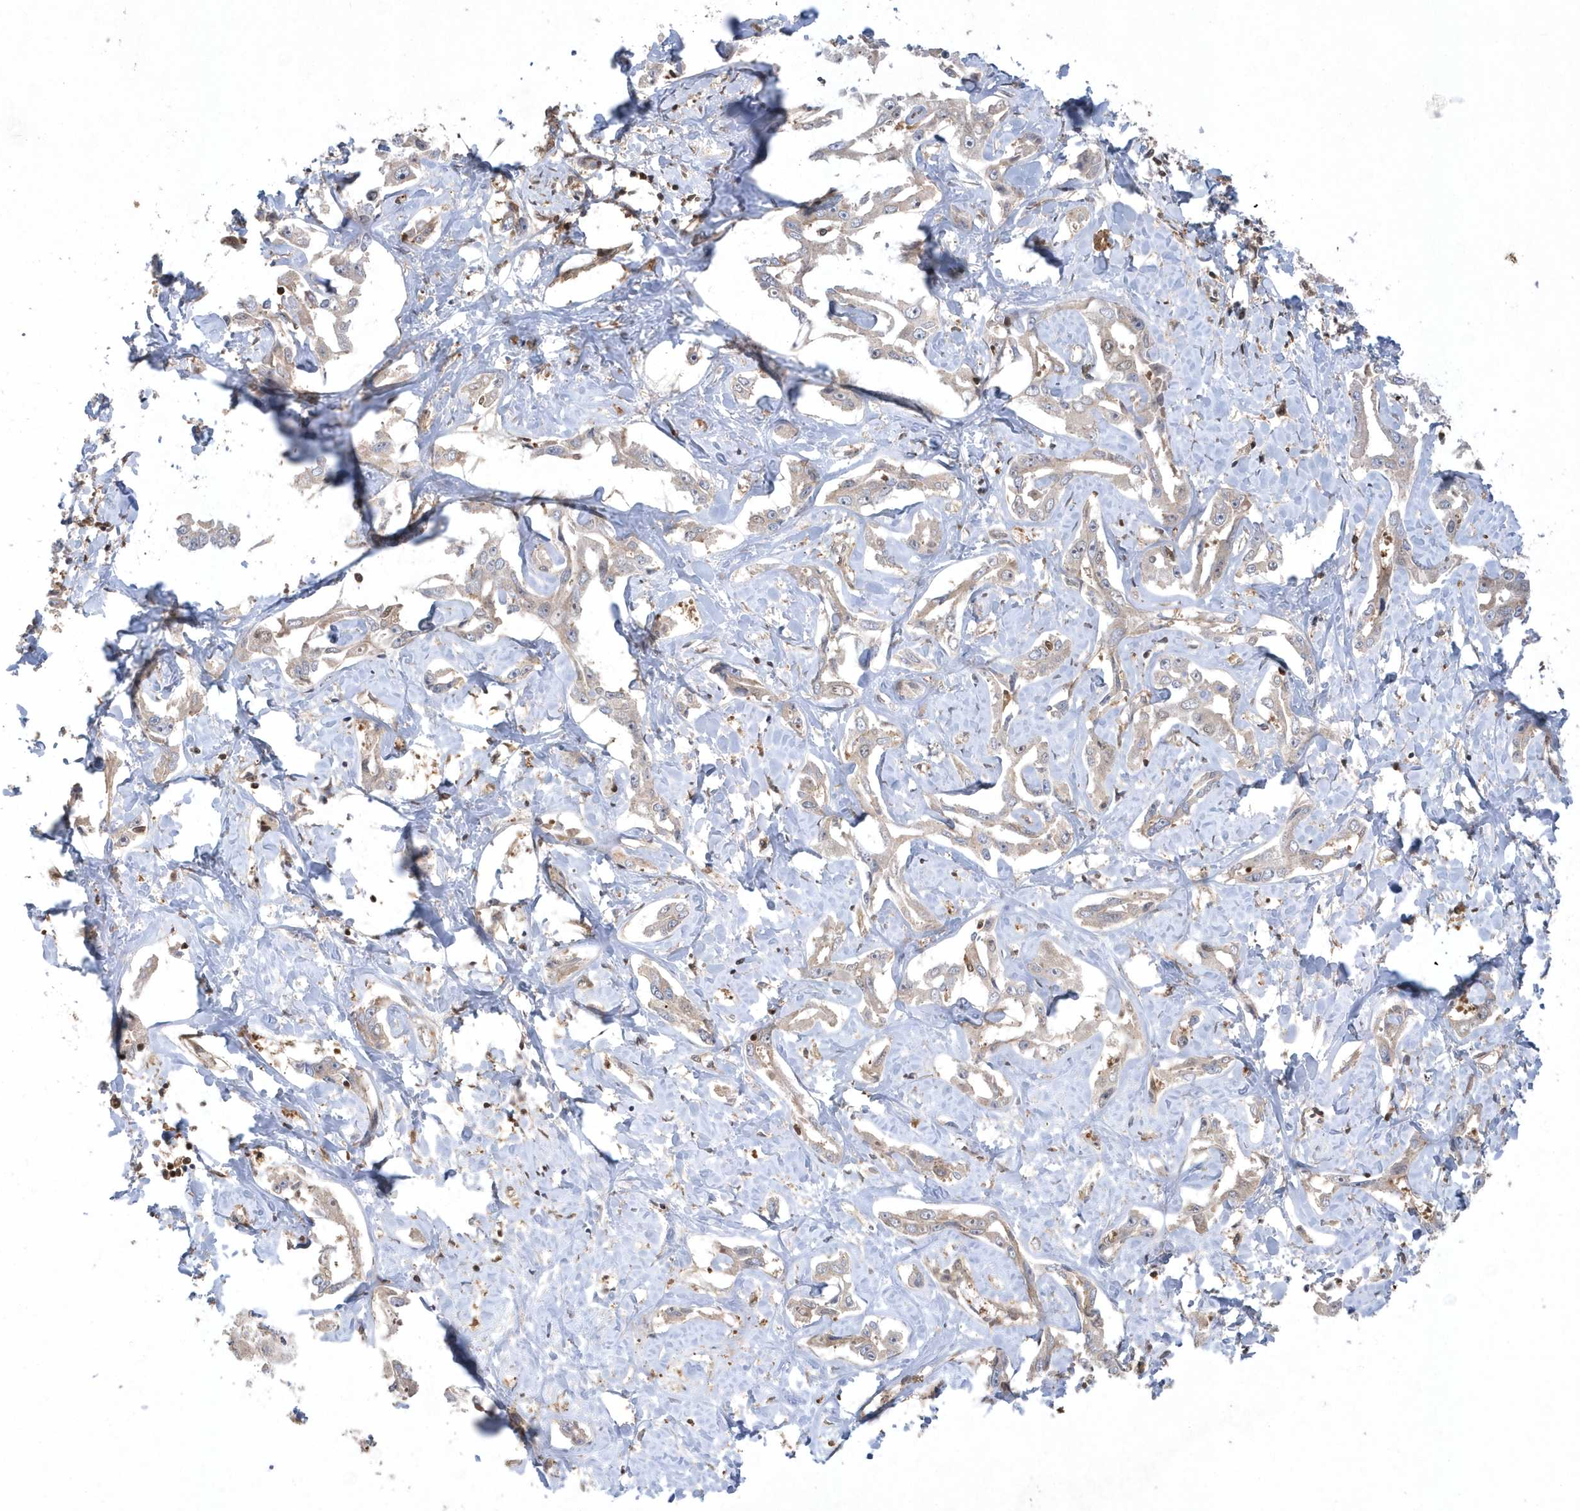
{"staining": {"intensity": "negative", "quantity": "none", "location": "none"}, "tissue": "liver cancer", "cell_type": "Tumor cells", "image_type": "cancer", "snomed": [{"axis": "morphology", "description": "Cholangiocarcinoma"}, {"axis": "topography", "description": "Liver"}], "caption": "The photomicrograph demonstrates no significant staining in tumor cells of liver cholangiocarcinoma.", "gene": "ACYP1", "patient": {"sex": "male", "age": 59}}